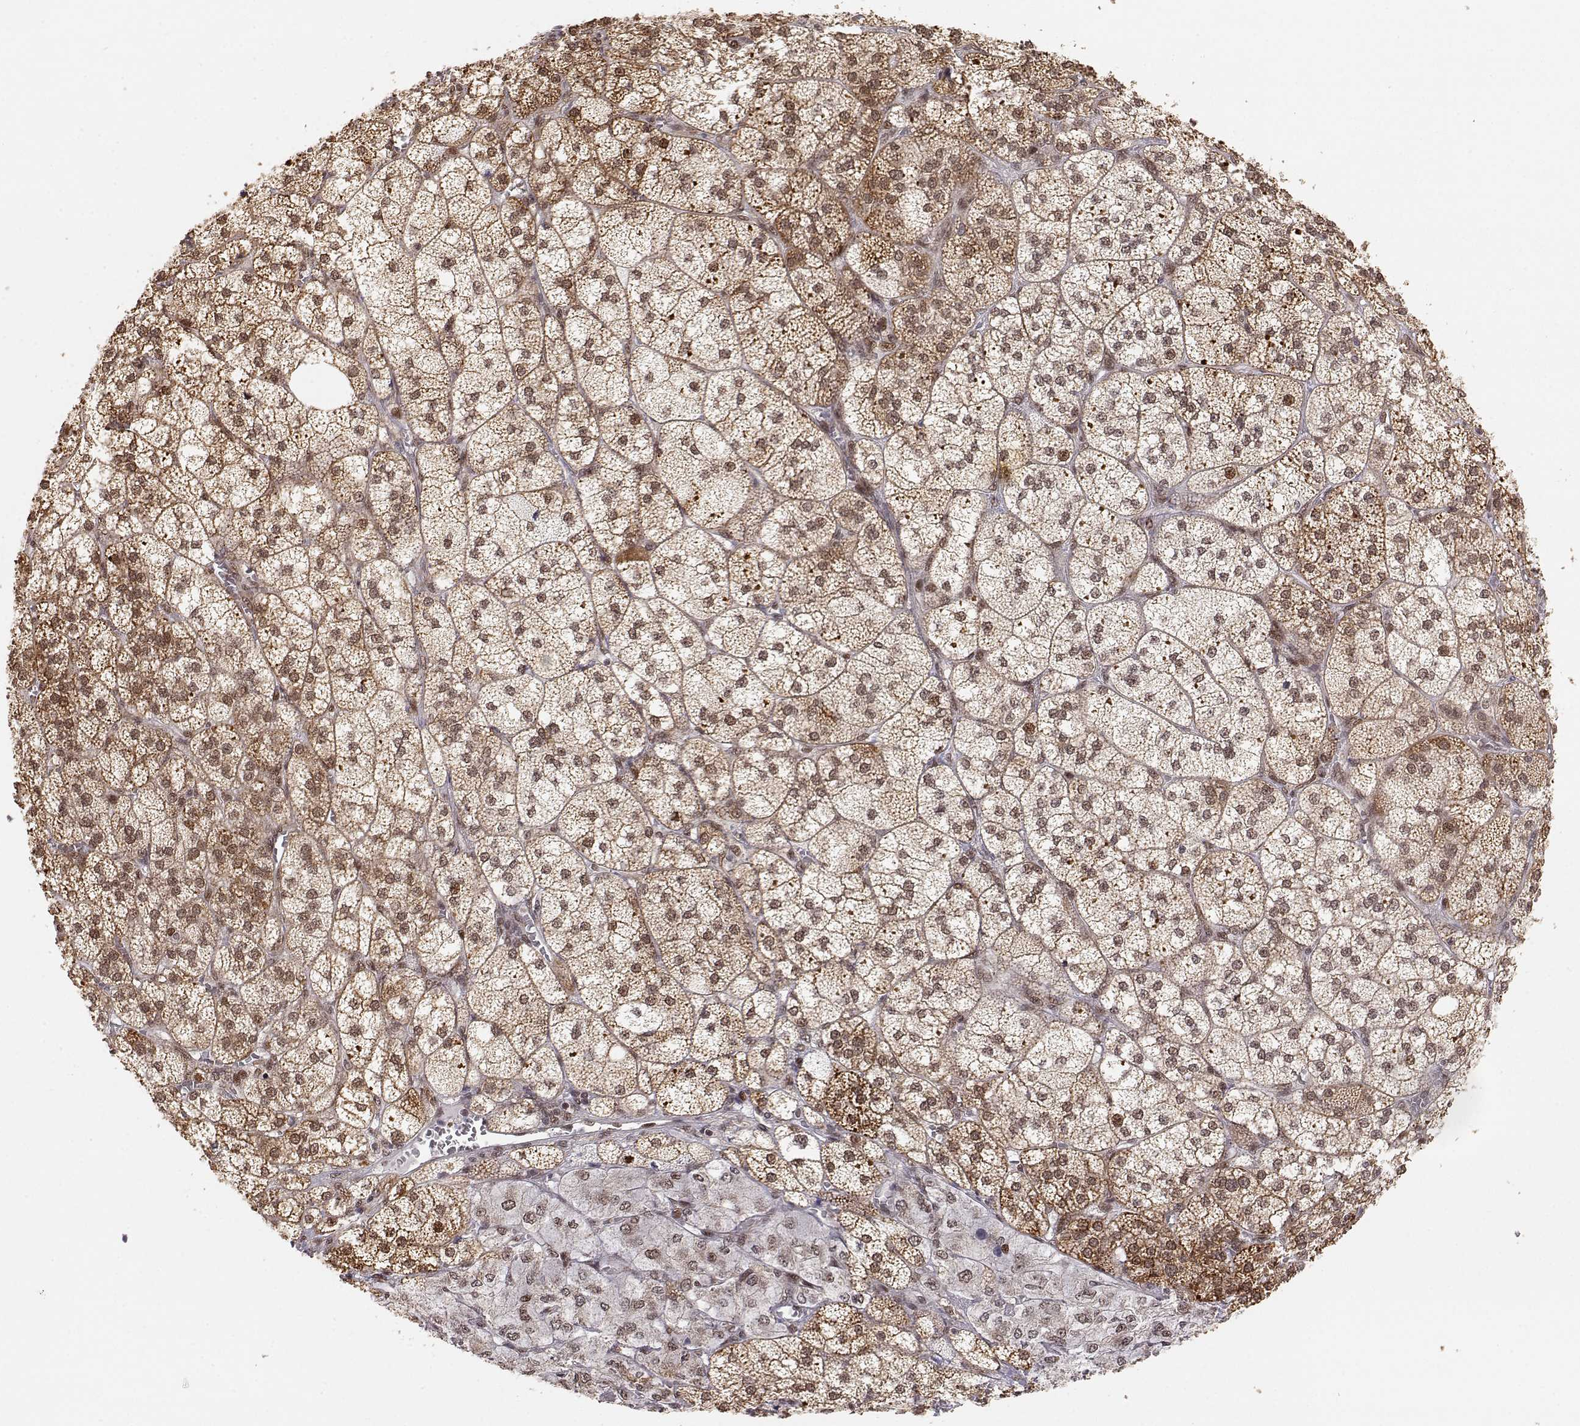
{"staining": {"intensity": "strong", "quantity": "25%-75%", "location": "cytoplasmic/membranous"}, "tissue": "adrenal gland", "cell_type": "Glandular cells", "image_type": "normal", "snomed": [{"axis": "morphology", "description": "Normal tissue, NOS"}, {"axis": "topography", "description": "Adrenal gland"}], "caption": "IHC of normal adrenal gland shows high levels of strong cytoplasmic/membranous positivity in approximately 25%-75% of glandular cells. The protein of interest is shown in brown color, while the nuclei are stained blue.", "gene": "BRCA1", "patient": {"sex": "female", "age": 60}}